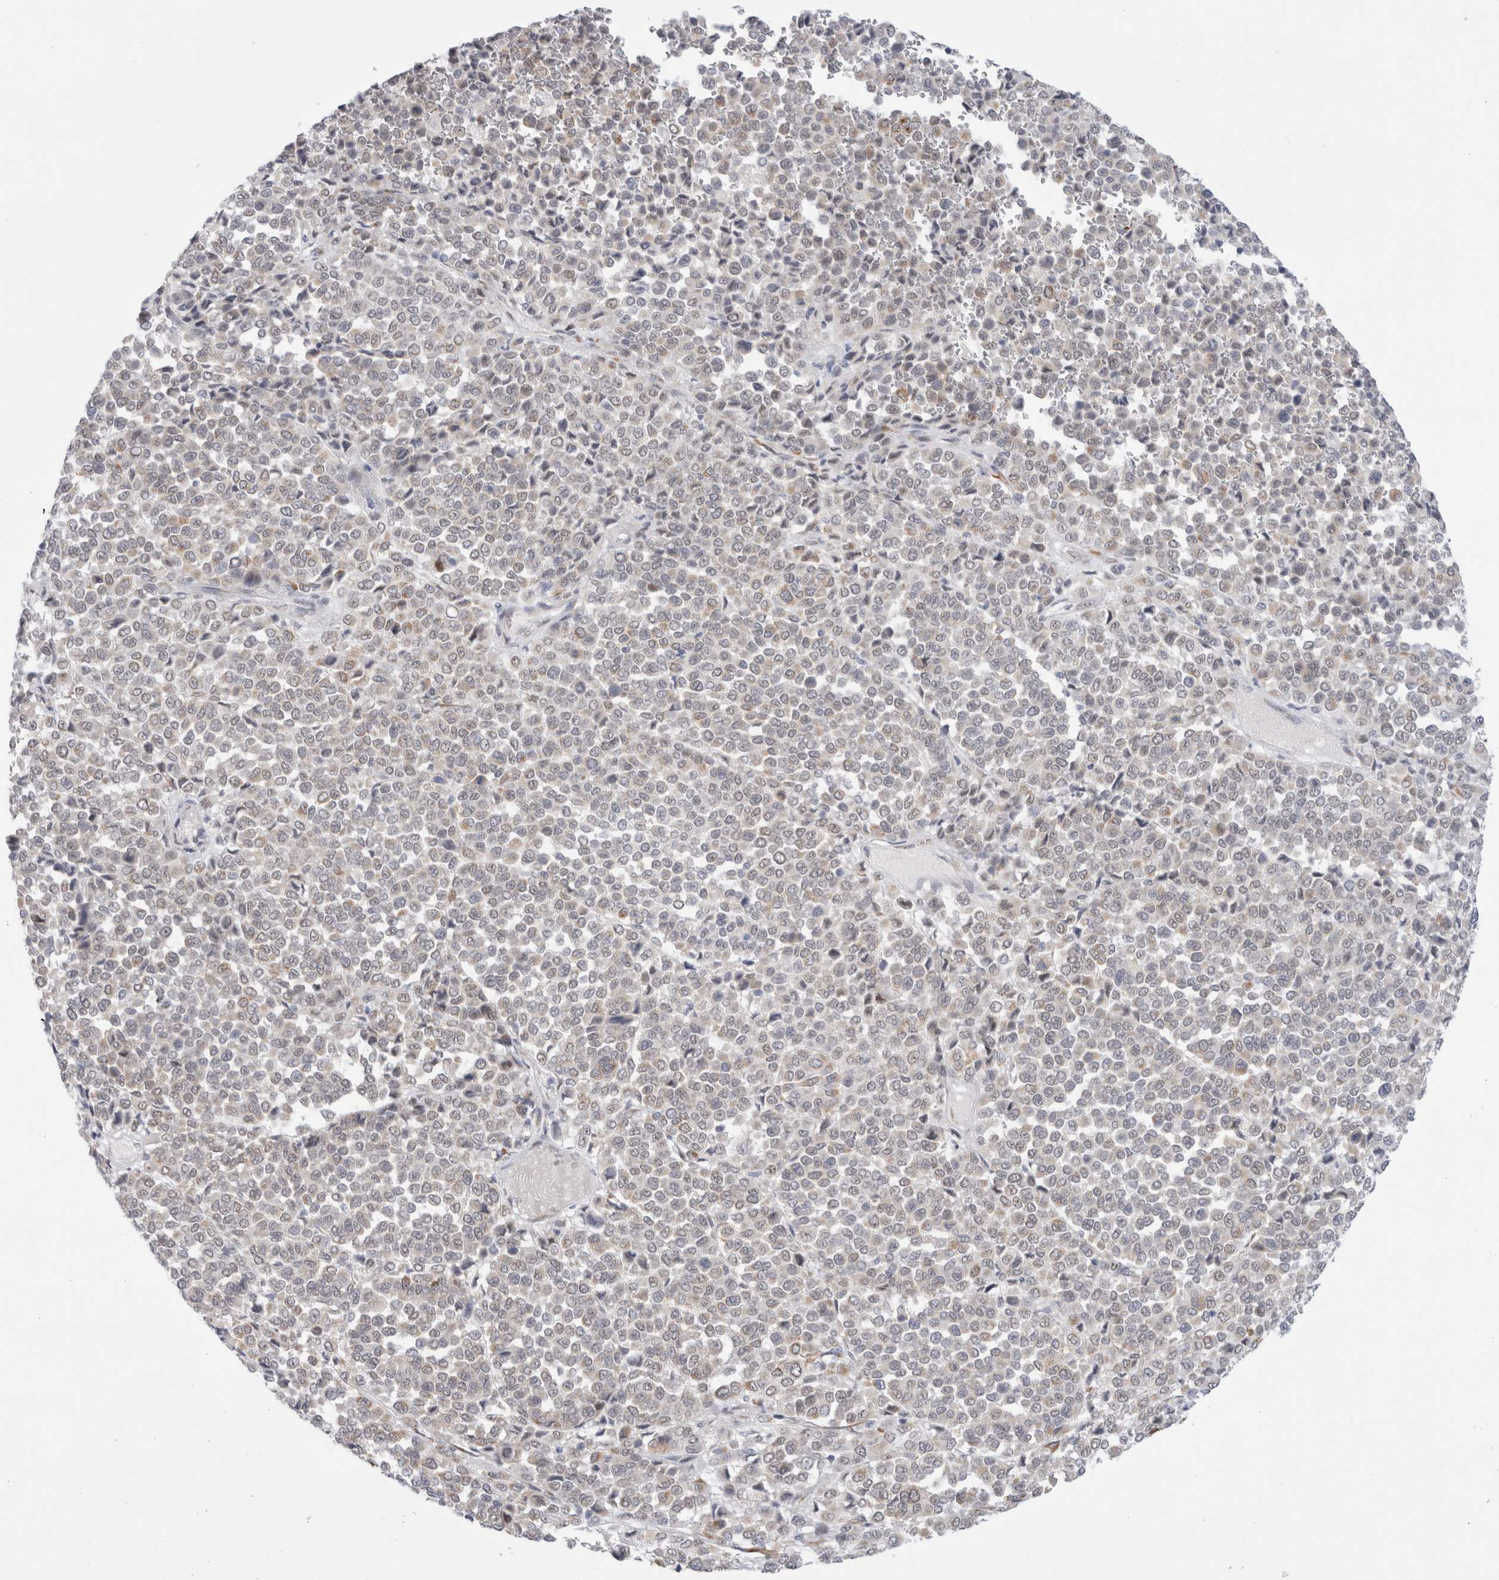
{"staining": {"intensity": "weak", "quantity": "<25%", "location": "cytoplasmic/membranous"}, "tissue": "melanoma", "cell_type": "Tumor cells", "image_type": "cancer", "snomed": [{"axis": "morphology", "description": "Malignant melanoma, Metastatic site"}, {"axis": "topography", "description": "Pancreas"}], "caption": "A histopathology image of human malignant melanoma (metastatic site) is negative for staining in tumor cells.", "gene": "TRMT1L", "patient": {"sex": "female", "age": 30}}